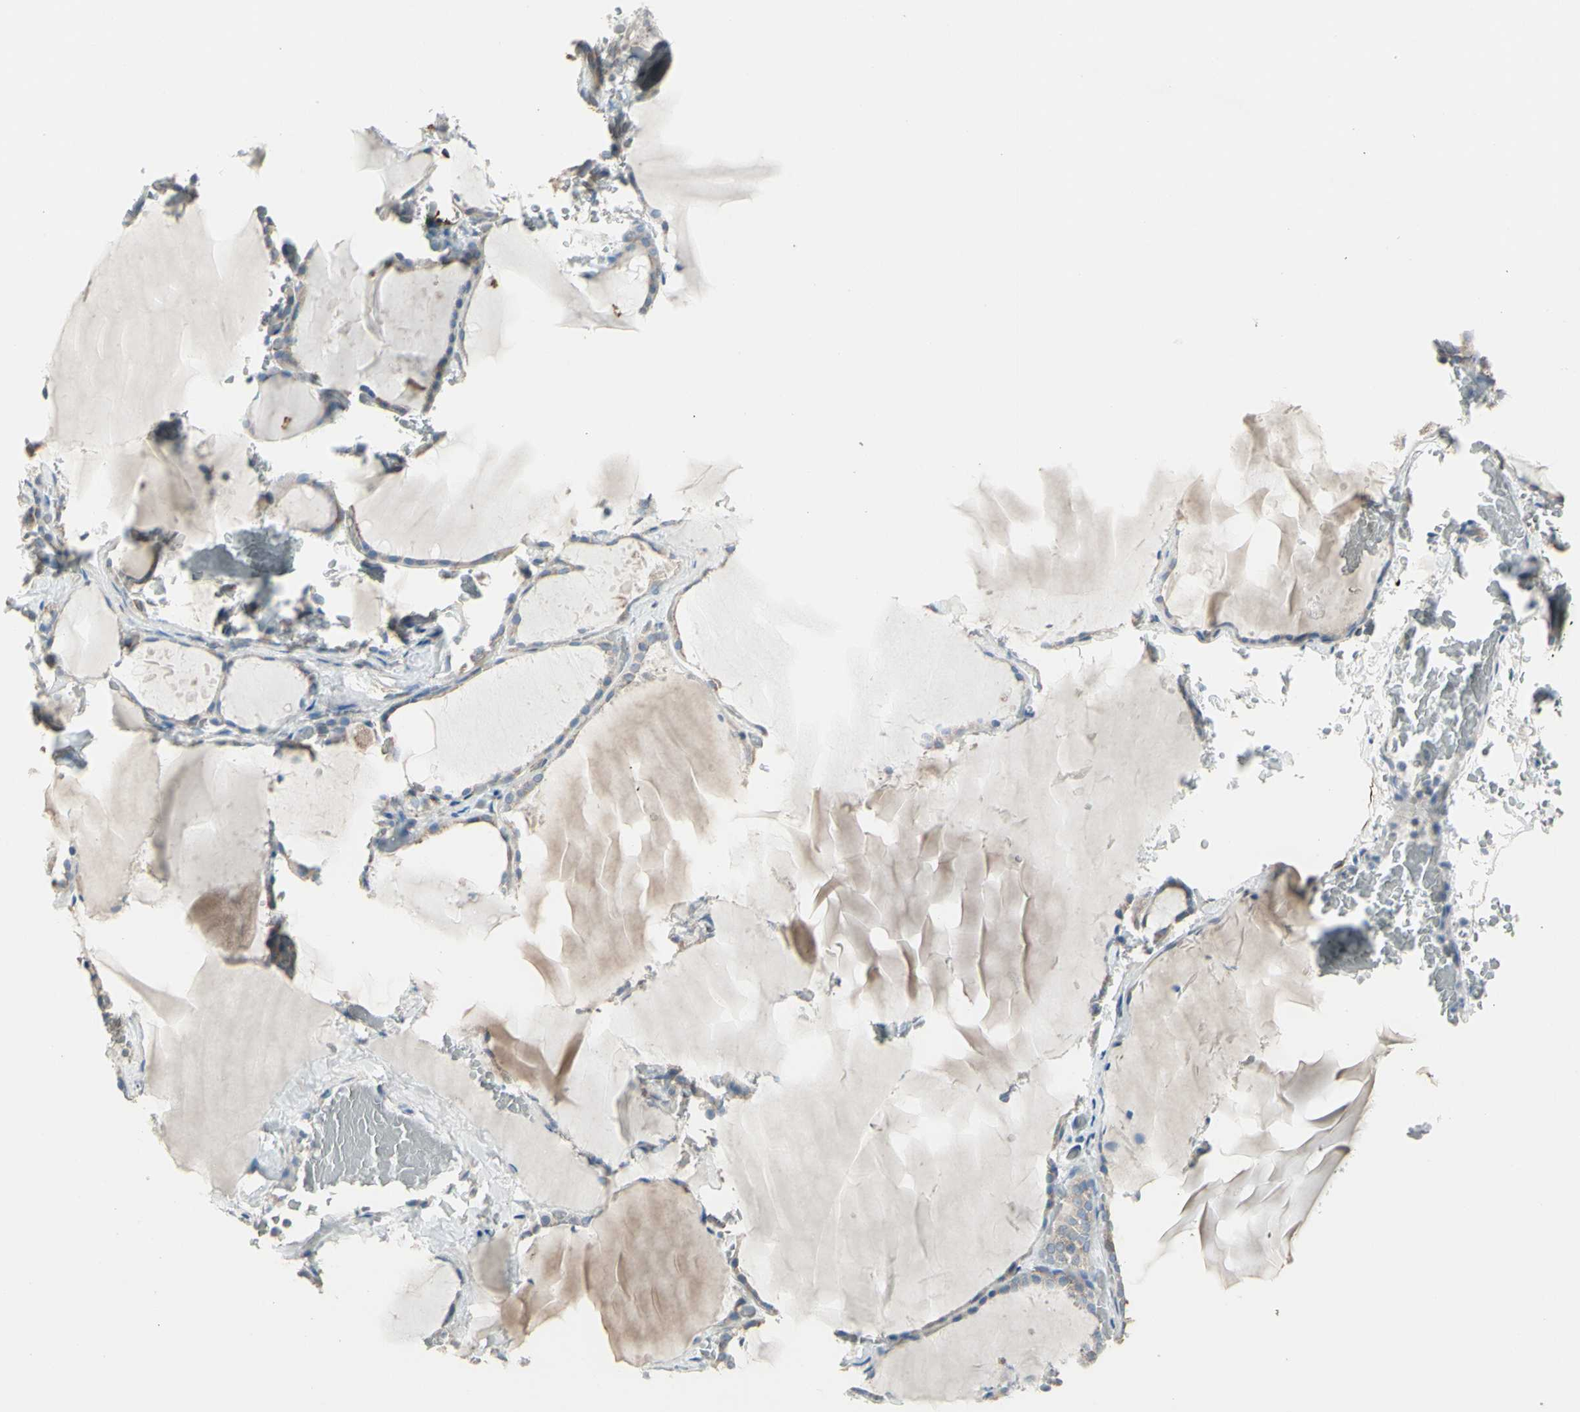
{"staining": {"intensity": "weak", "quantity": "25%-75%", "location": "cytoplasmic/membranous"}, "tissue": "thyroid gland", "cell_type": "Glandular cells", "image_type": "normal", "snomed": [{"axis": "morphology", "description": "Normal tissue, NOS"}, {"axis": "topography", "description": "Thyroid gland"}], "caption": "Normal thyroid gland was stained to show a protein in brown. There is low levels of weak cytoplasmic/membranous positivity in approximately 25%-75% of glandular cells. The staining is performed using DAB (3,3'-diaminobenzidine) brown chromogen to label protein expression. The nuclei are counter-stained blue using hematoxylin.", "gene": "FAM171B", "patient": {"sex": "female", "age": 22}}